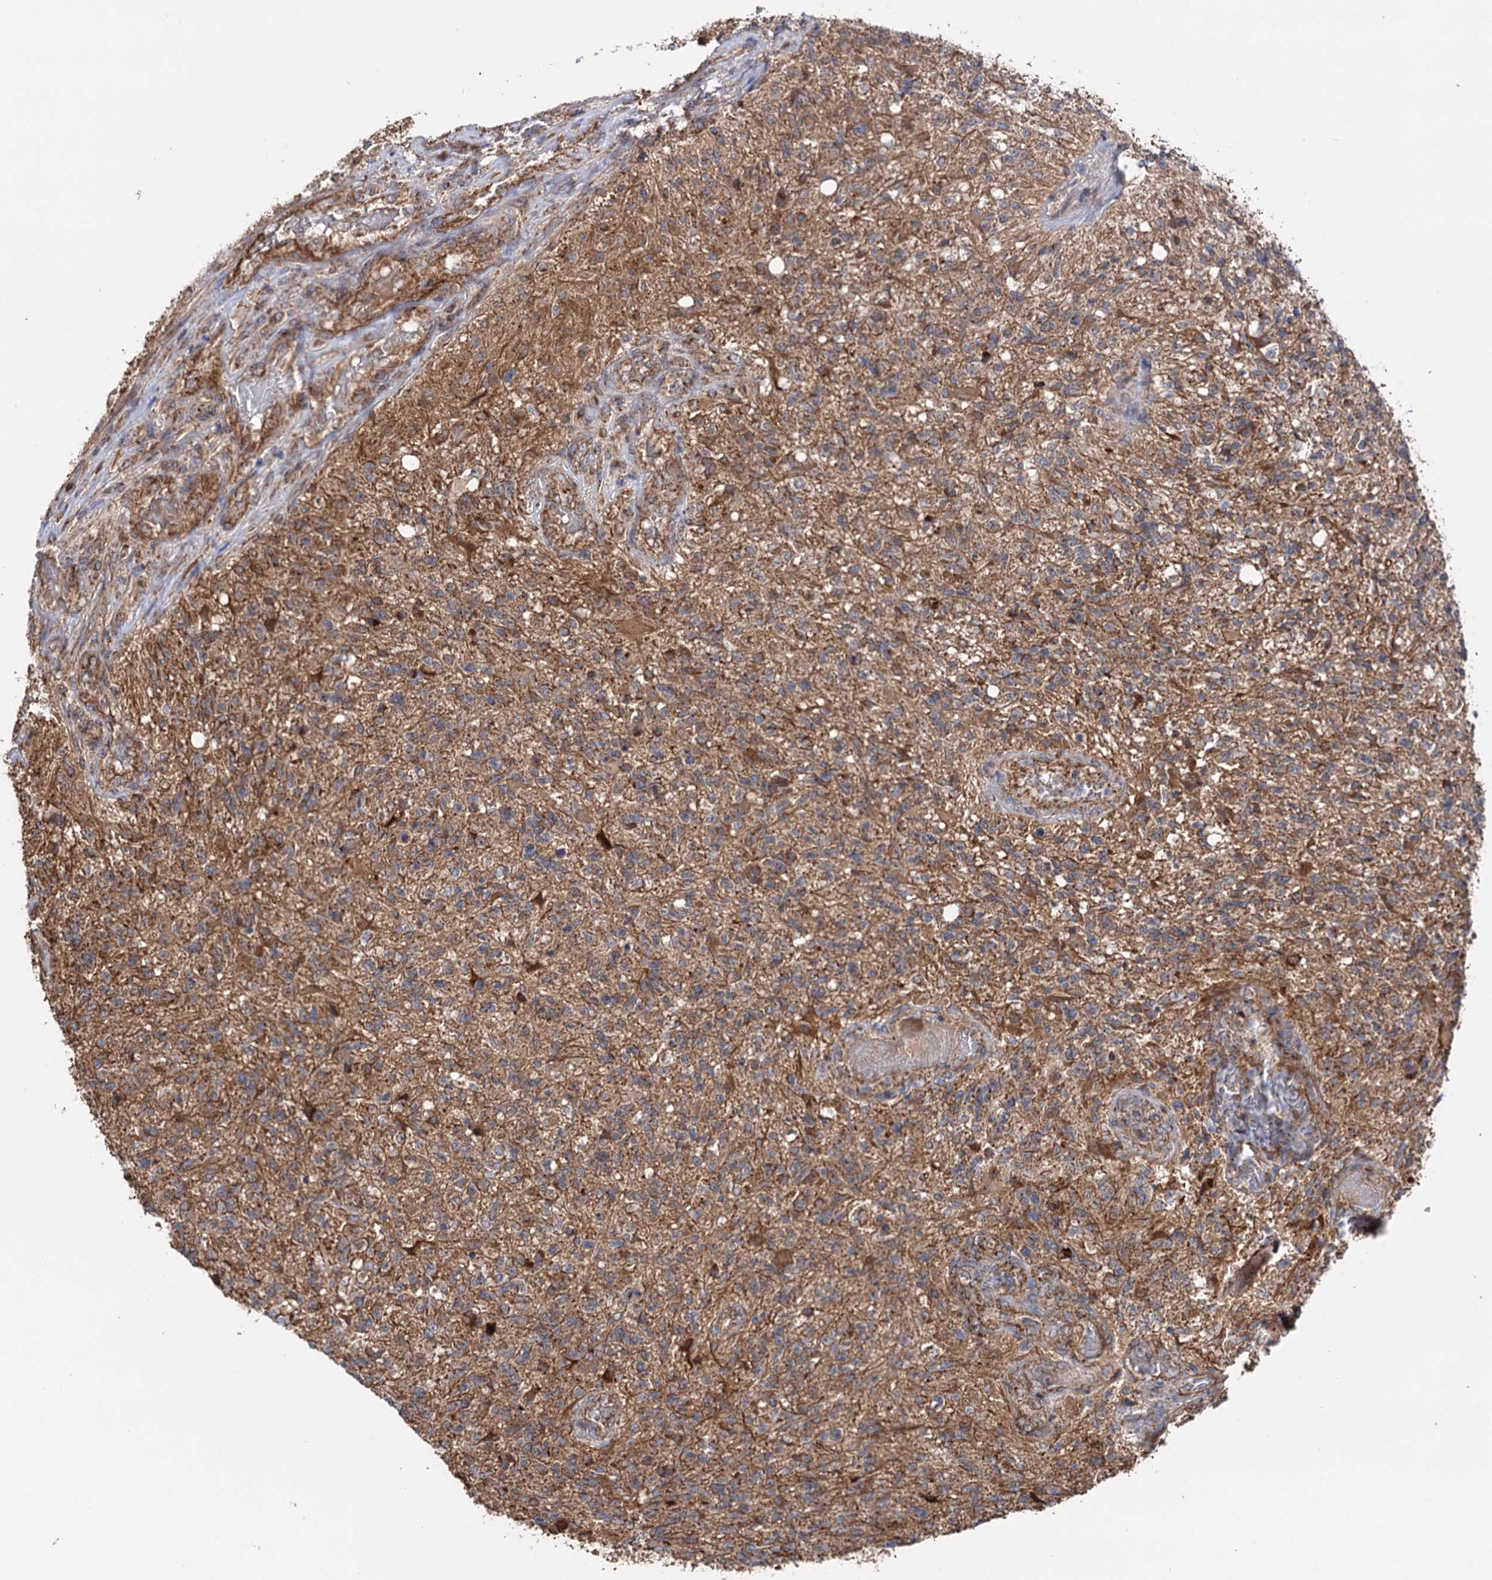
{"staining": {"intensity": "moderate", "quantity": "25%-75%", "location": "cytoplasmic/membranous"}, "tissue": "glioma", "cell_type": "Tumor cells", "image_type": "cancer", "snomed": [{"axis": "morphology", "description": "Glioma, malignant, High grade"}, {"axis": "topography", "description": "Brain"}], "caption": "About 25%-75% of tumor cells in glioma display moderate cytoplasmic/membranous protein positivity as visualized by brown immunohistochemical staining.", "gene": "SUCLA2", "patient": {"sex": "male", "age": 56}}